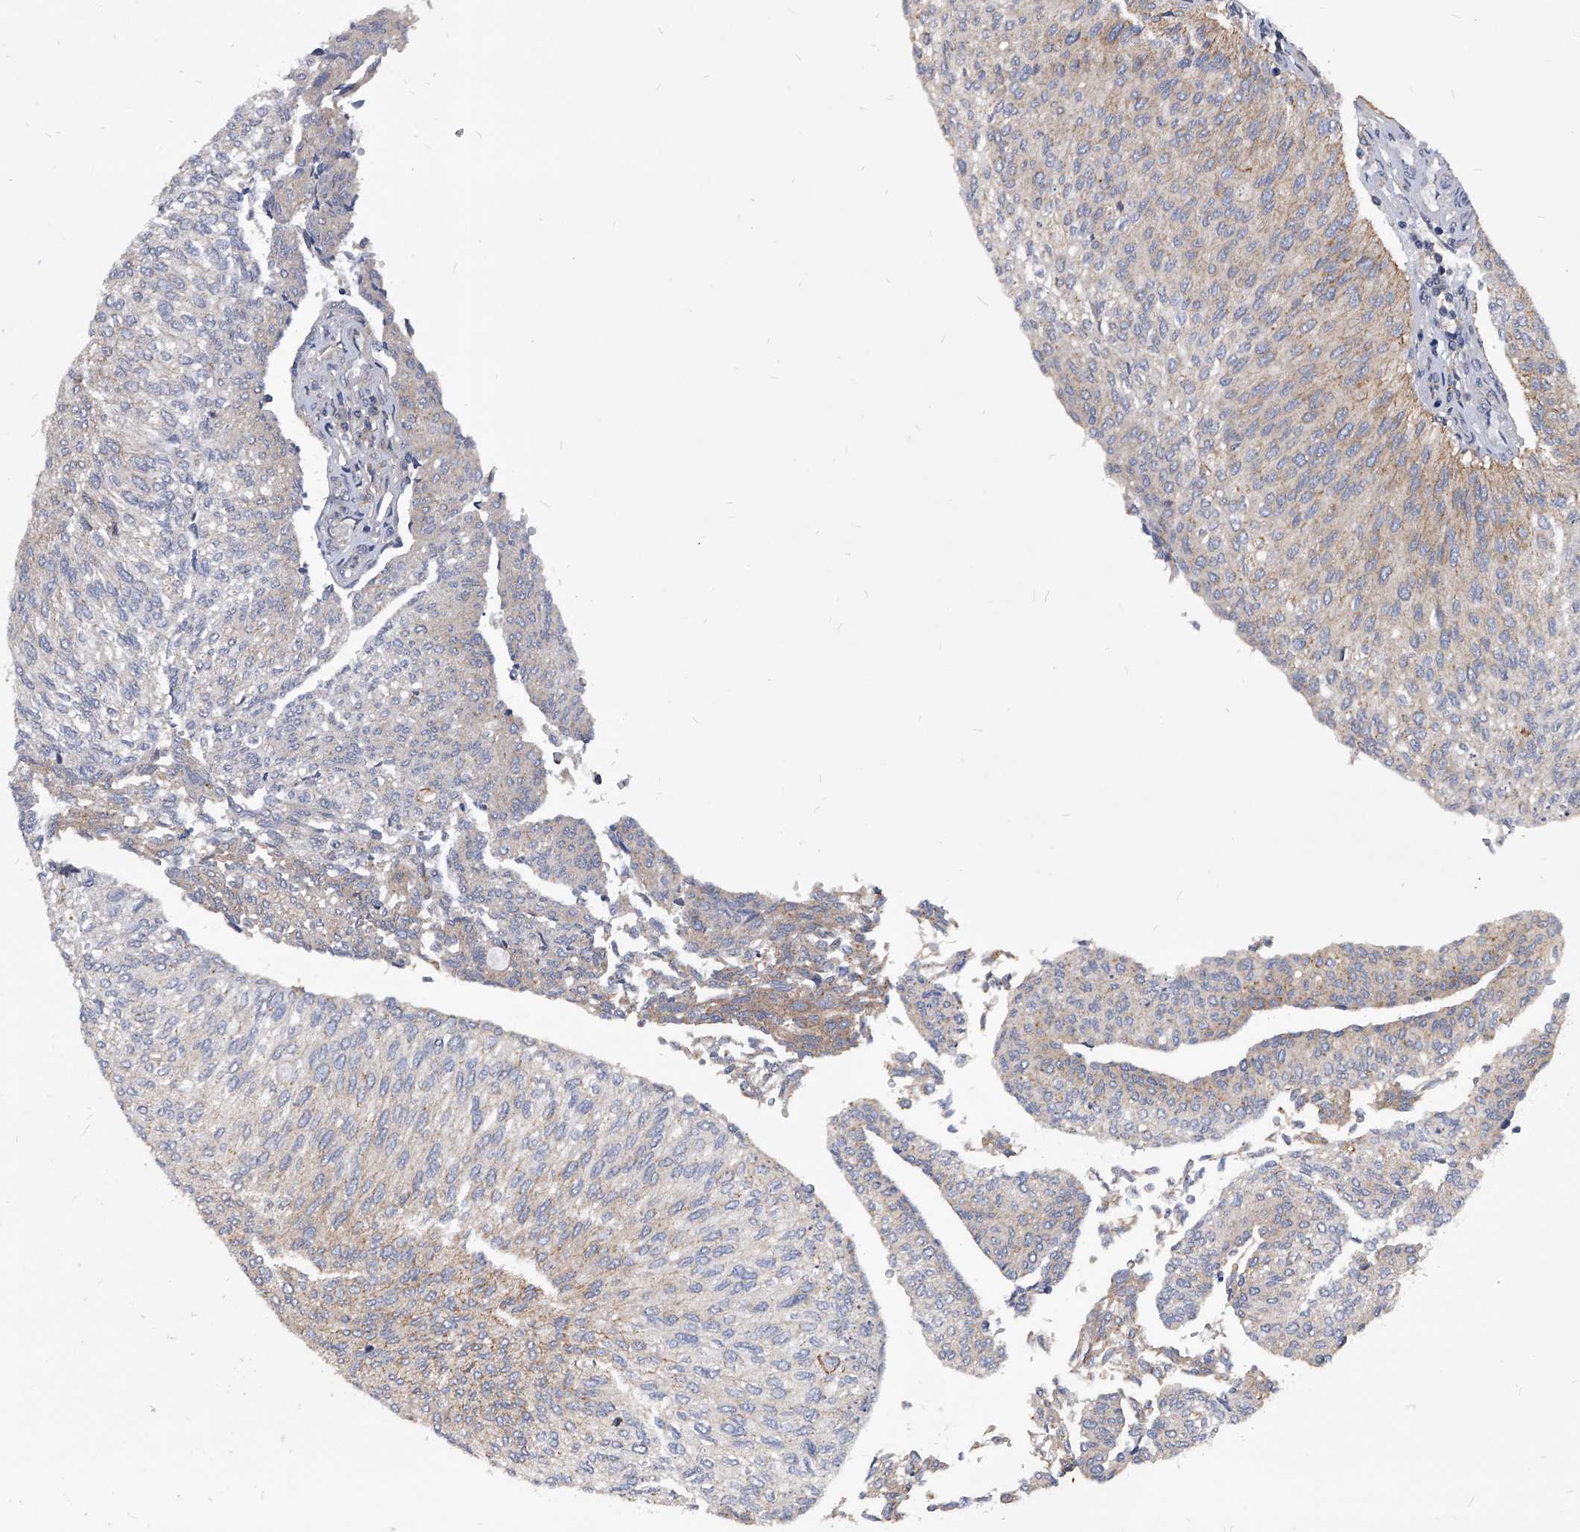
{"staining": {"intensity": "weak", "quantity": "25%-75%", "location": "cytoplasmic/membranous"}, "tissue": "urothelial cancer", "cell_type": "Tumor cells", "image_type": "cancer", "snomed": [{"axis": "morphology", "description": "Urothelial carcinoma, Low grade"}, {"axis": "topography", "description": "Urinary bladder"}], "caption": "Immunohistochemical staining of human urothelial cancer exhibits weak cytoplasmic/membranous protein expression in about 25%-75% of tumor cells.", "gene": "ATG5", "patient": {"sex": "female", "age": 79}}